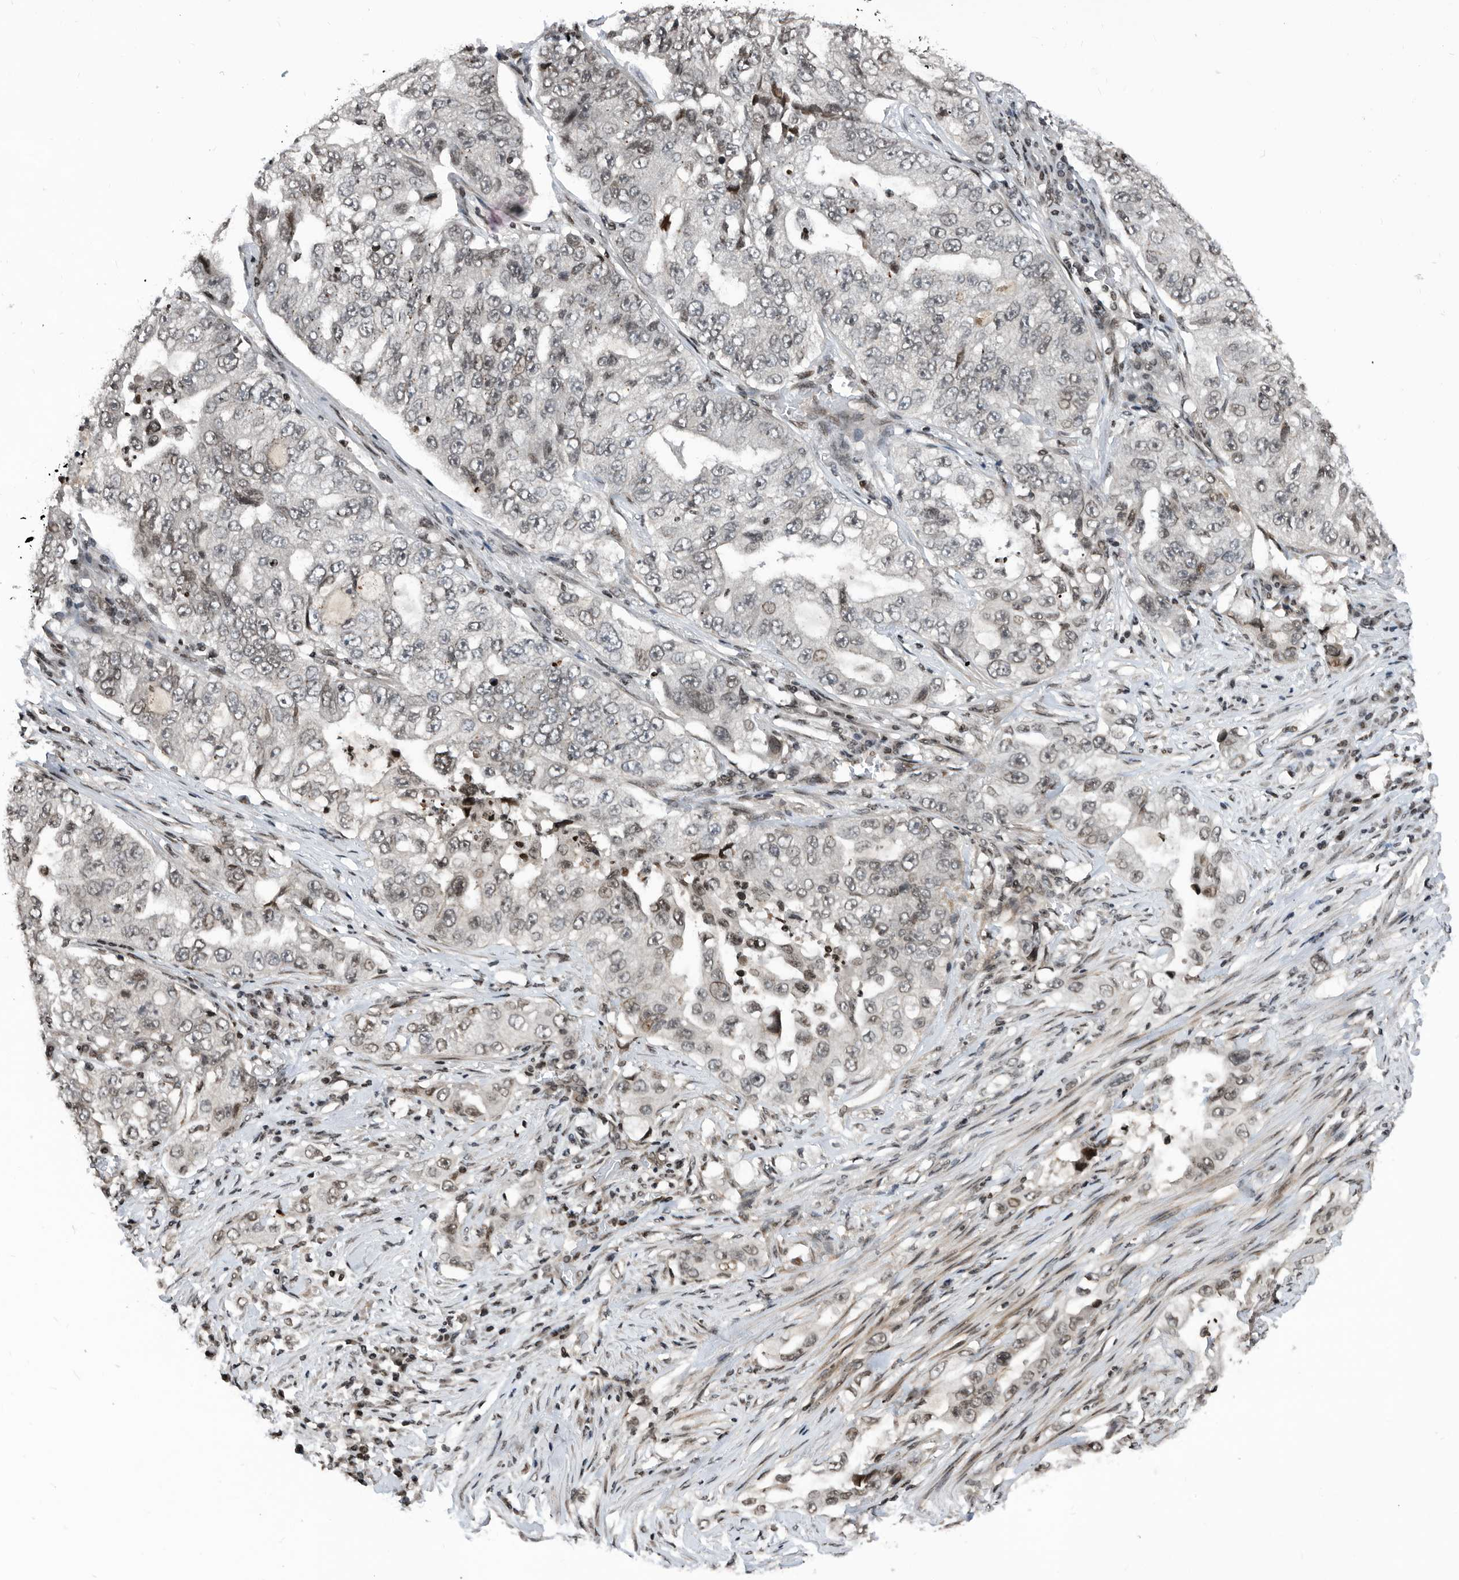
{"staining": {"intensity": "weak", "quantity": "25%-75%", "location": "nuclear"}, "tissue": "lung cancer", "cell_type": "Tumor cells", "image_type": "cancer", "snomed": [{"axis": "morphology", "description": "Adenocarcinoma, NOS"}, {"axis": "topography", "description": "Lung"}], "caption": "This is a photomicrograph of IHC staining of adenocarcinoma (lung), which shows weak positivity in the nuclear of tumor cells.", "gene": "SNRNP48", "patient": {"sex": "female", "age": 51}}